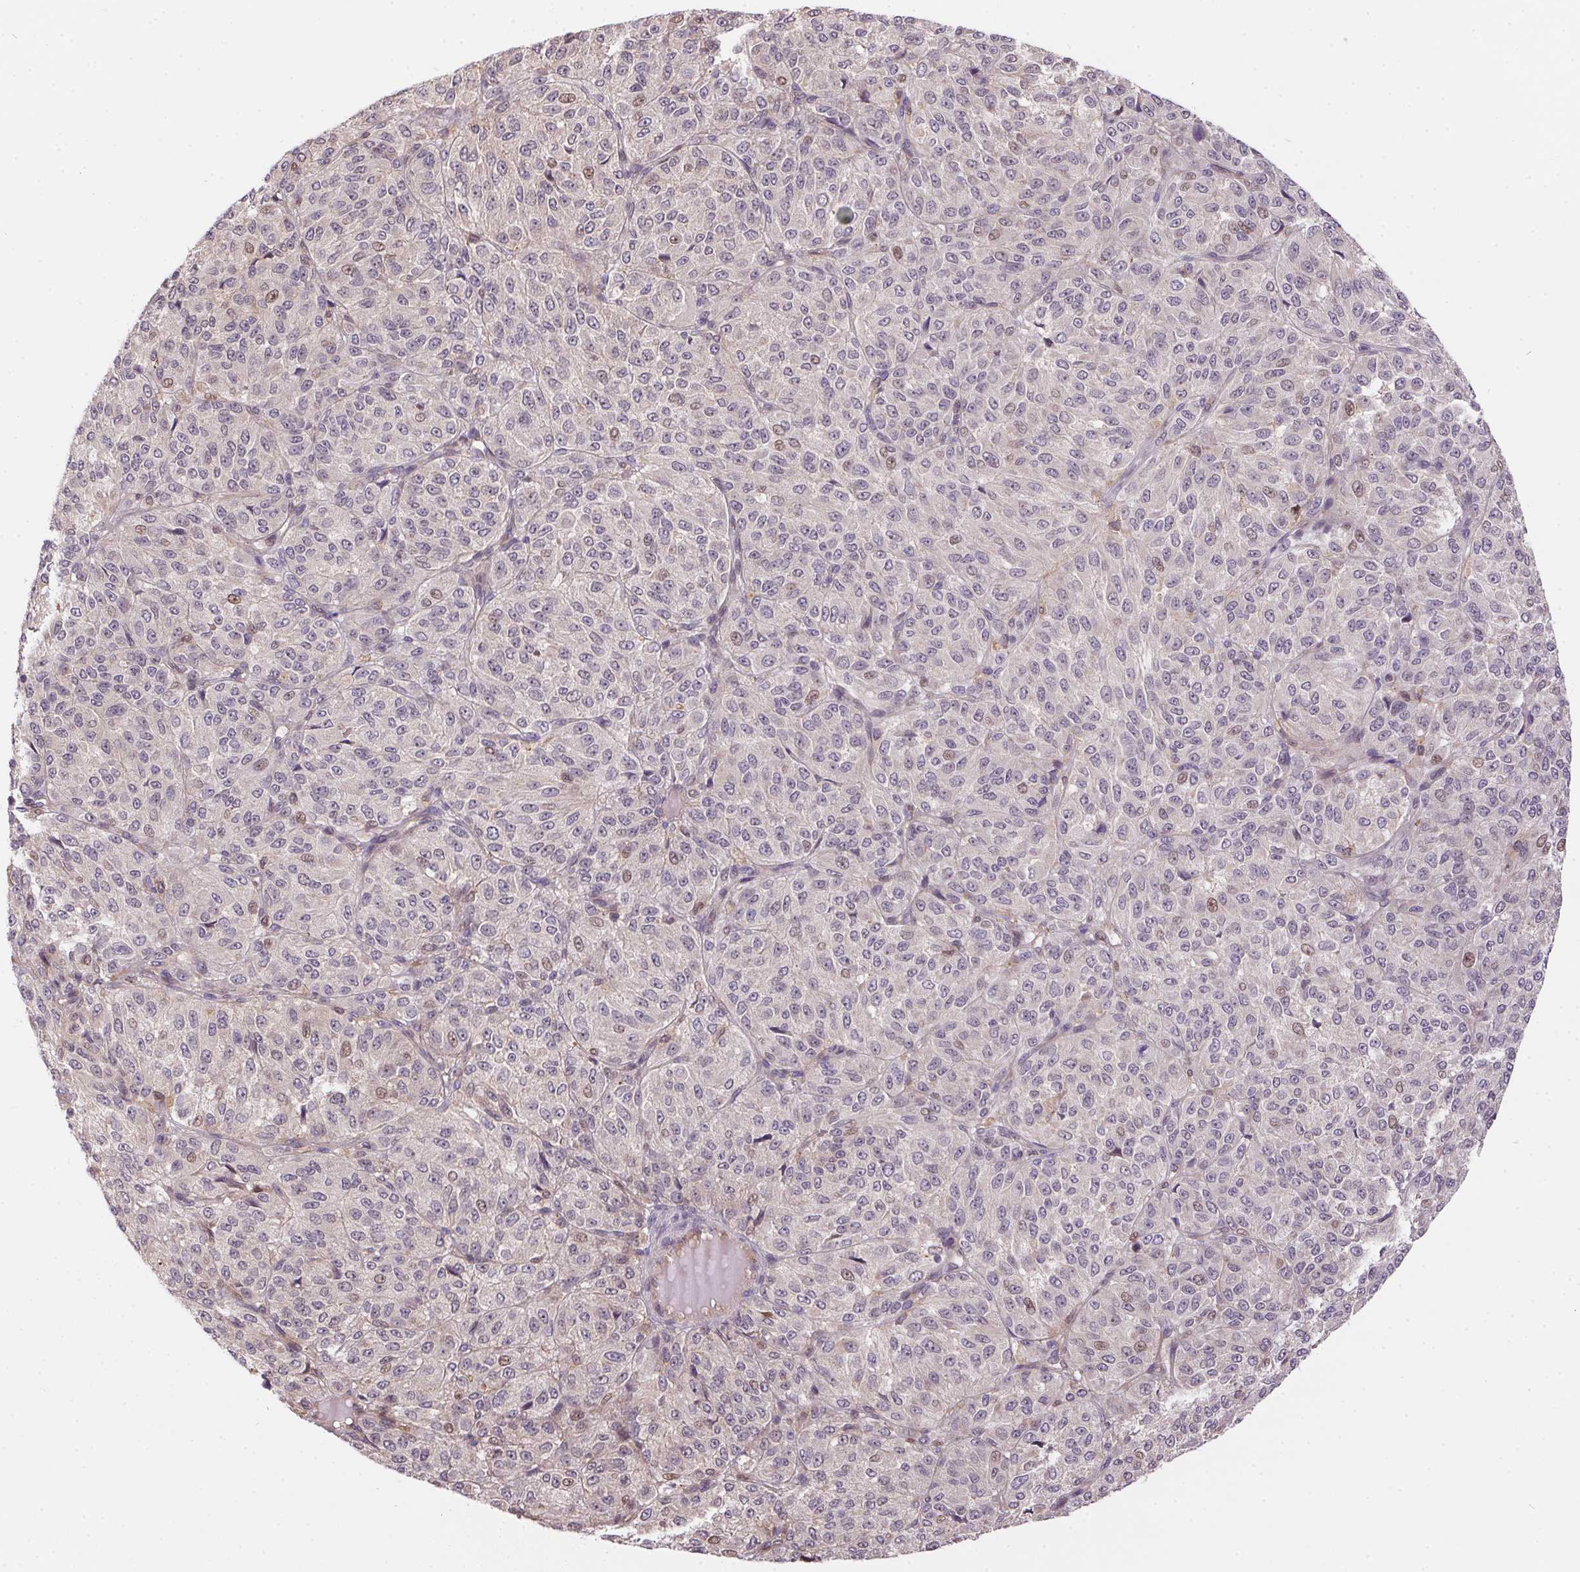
{"staining": {"intensity": "weak", "quantity": "<25%", "location": "nuclear"}, "tissue": "melanoma", "cell_type": "Tumor cells", "image_type": "cancer", "snomed": [{"axis": "morphology", "description": "Malignant melanoma, Metastatic site"}, {"axis": "topography", "description": "Brain"}], "caption": "Tumor cells show no significant protein staining in malignant melanoma (metastatic site). (DAB immunohistochemistry with hematoxylin counter stain).", "gene": "NUDT16", "patient": {"sex": "female", "age": 56}}